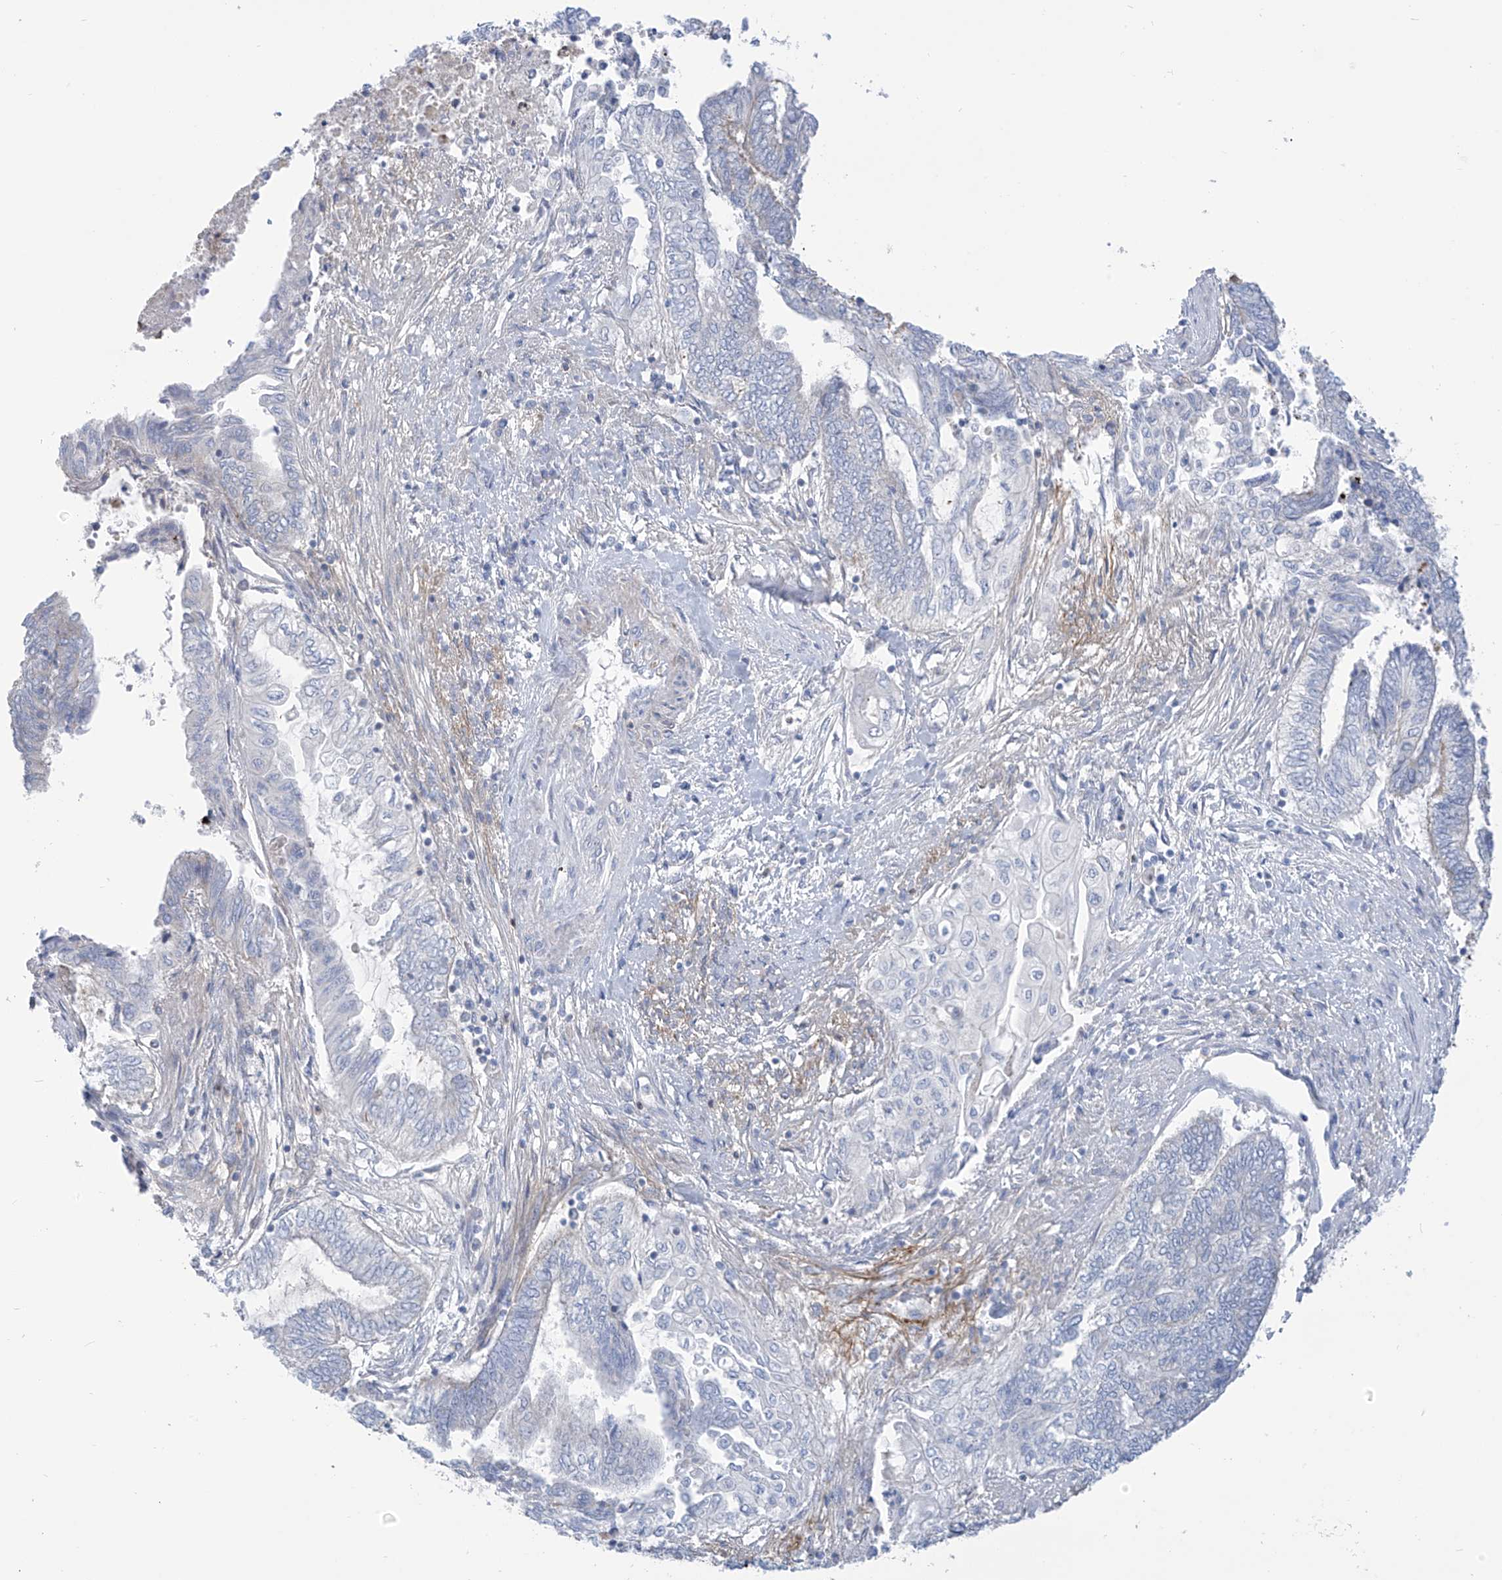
{"staining": {"intensity": "negative", "quantity": "none", "location": "none"}, "tissue": "endometrial cancer", "cell_type": "Tumor cells", "image_type": "cancer", "snomed": [{"axis": "morphology", "description": "Adenocarcinoma, NOS"}, {"axis": "topography", "description": "Uterus"}, {"axis": "topography", "description": "Endometrium"}], "caption": "Immunohistochemistry (IHC) histopathology image of neoplastic tissue: human endometrial cancer stained with DAB (3,3'-diaminobenzidine) reveals no significant protein positivity in tumor cells.", "gene": "FABP2", "patient": {"sex": "female", "age": 70}}